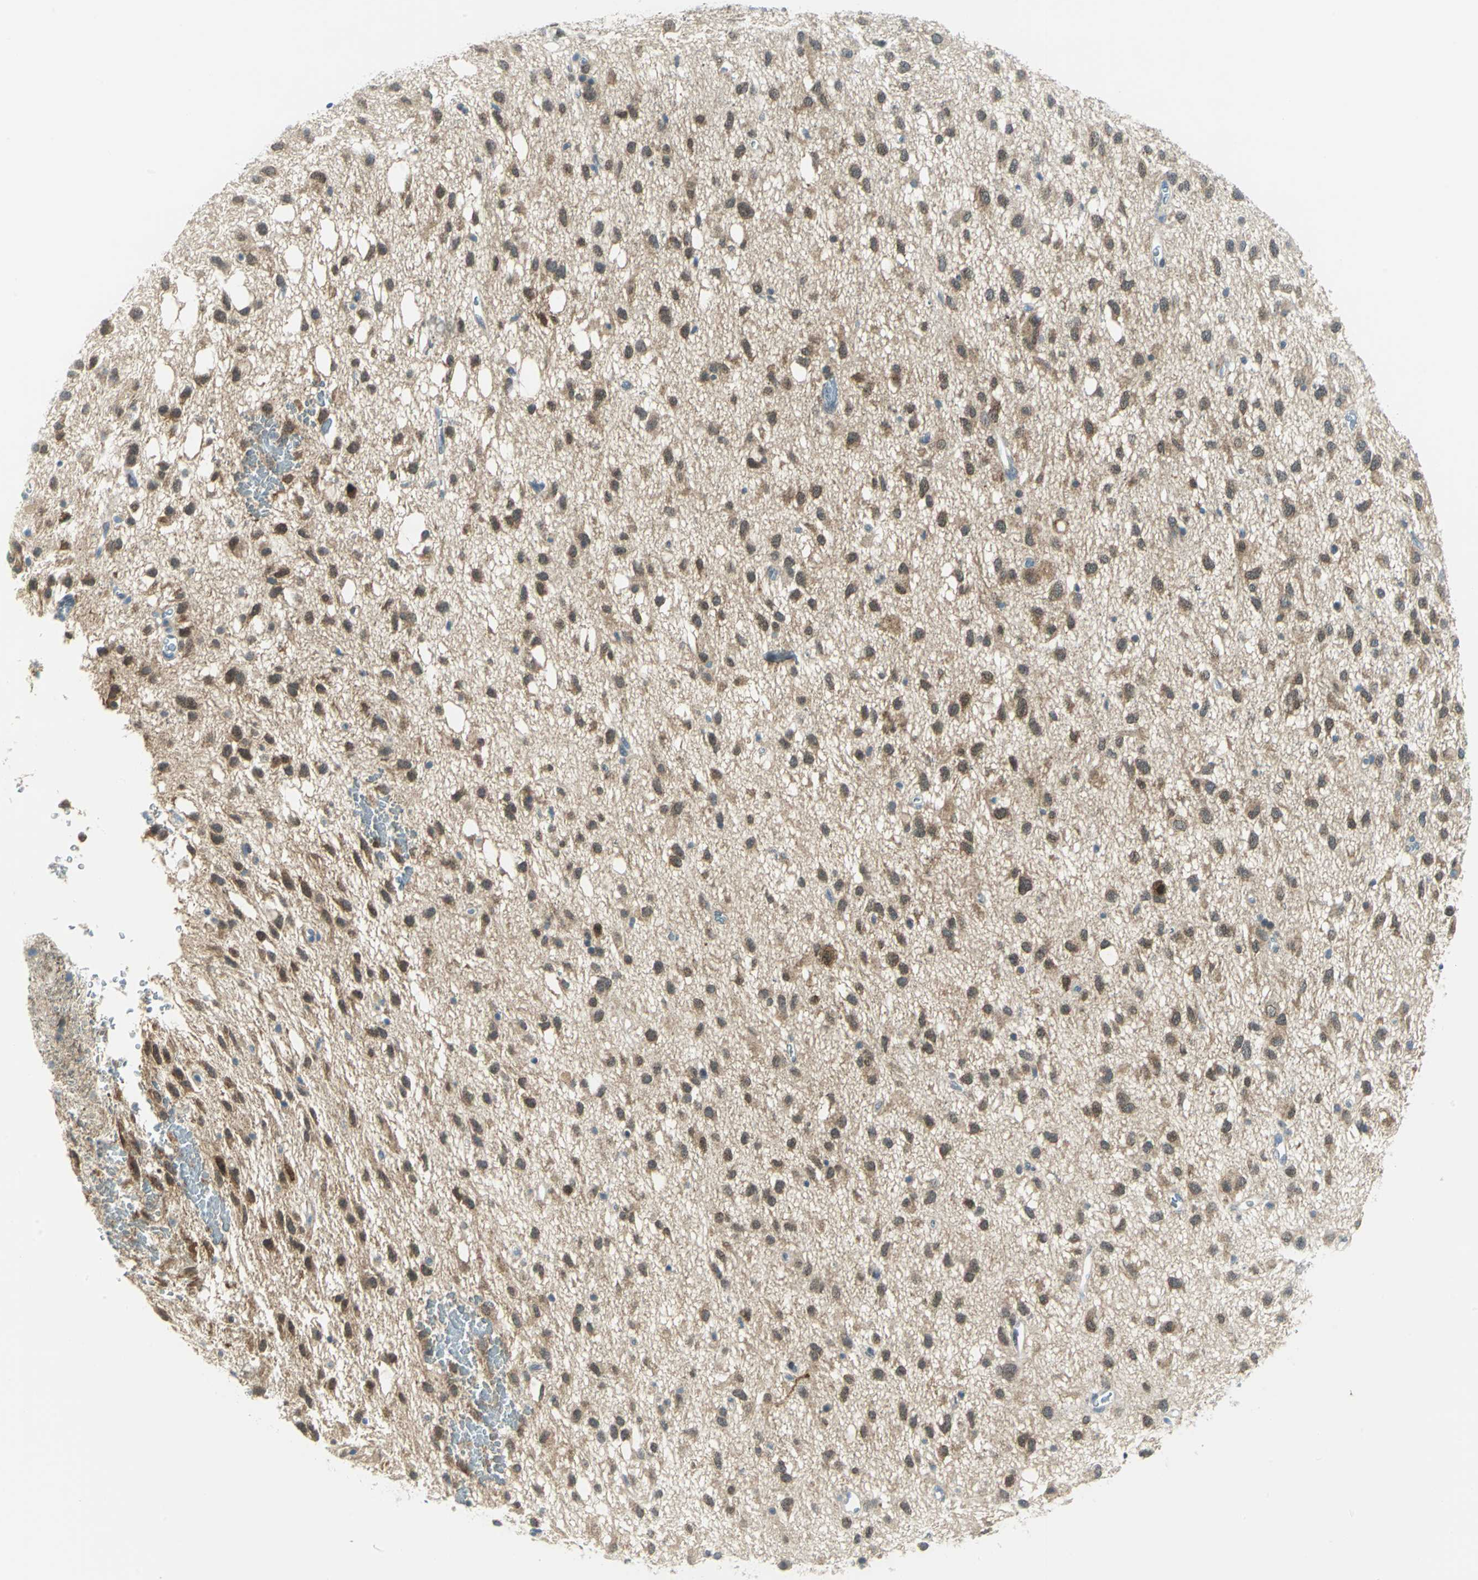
{"staining": {"intensity": "moderate", "quantity": ">75%", "location": "cytoplasmic/membranous,nuclear"}, "tissue": "glioma", "cell_type": "Tumor cells", "image_type": "cancer", "snomed": [{"axis": "morphology", "description": "Glioma, malignant, Low grade"}, {"axis": "topography", "description": "Brain"}], "caption": "Protein staining of glioma tissue shows moderate cytoplasmic/membranous and nuclear expression in approximately >75% of tumor cells.", "gene": "ALDOA", "patient": {"sex": "male", "age": 77}}